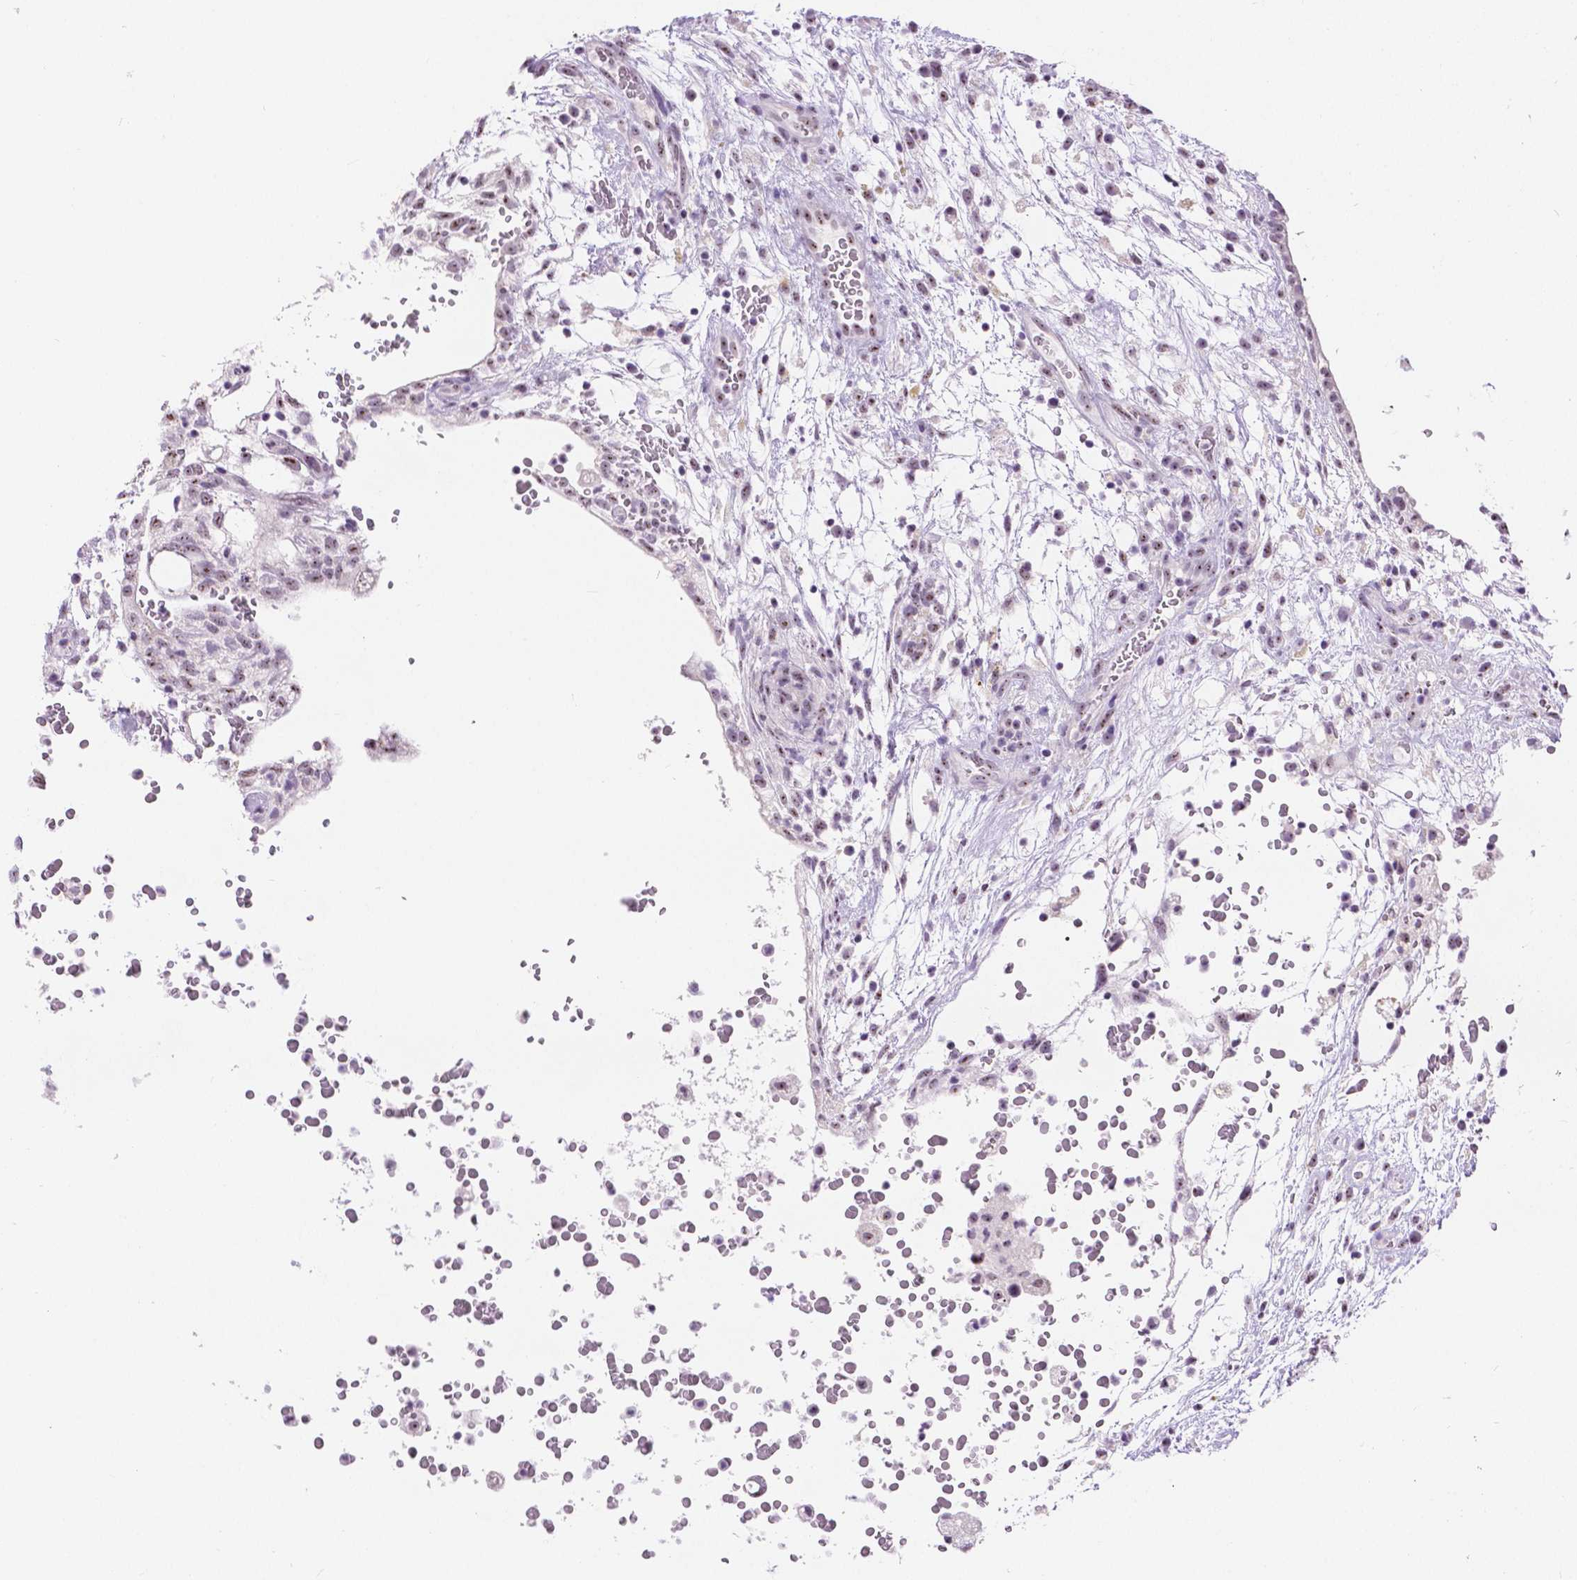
{"staining": {"intensity": "weak", "quantity": "25%-75%", "location": "nuclear"}, "tissue": "testis cancer", "cell_type": "Tumor cells", "image_type": "cancer", "snomed": [{"axis": "morphology", "description": "Normal tissue, NOS"}, {"axis": "morphology", "description": "Carcinoma, Embryonal, NOS"}, {"axis": "topography", "description": "Testis"}], "caption": "Testis embryonal carcinoma stained with a protein marker demonstrates weak staining in tumor cells.", "gene": "NHP2", "patient": {"sex": "male", "age": 32}}